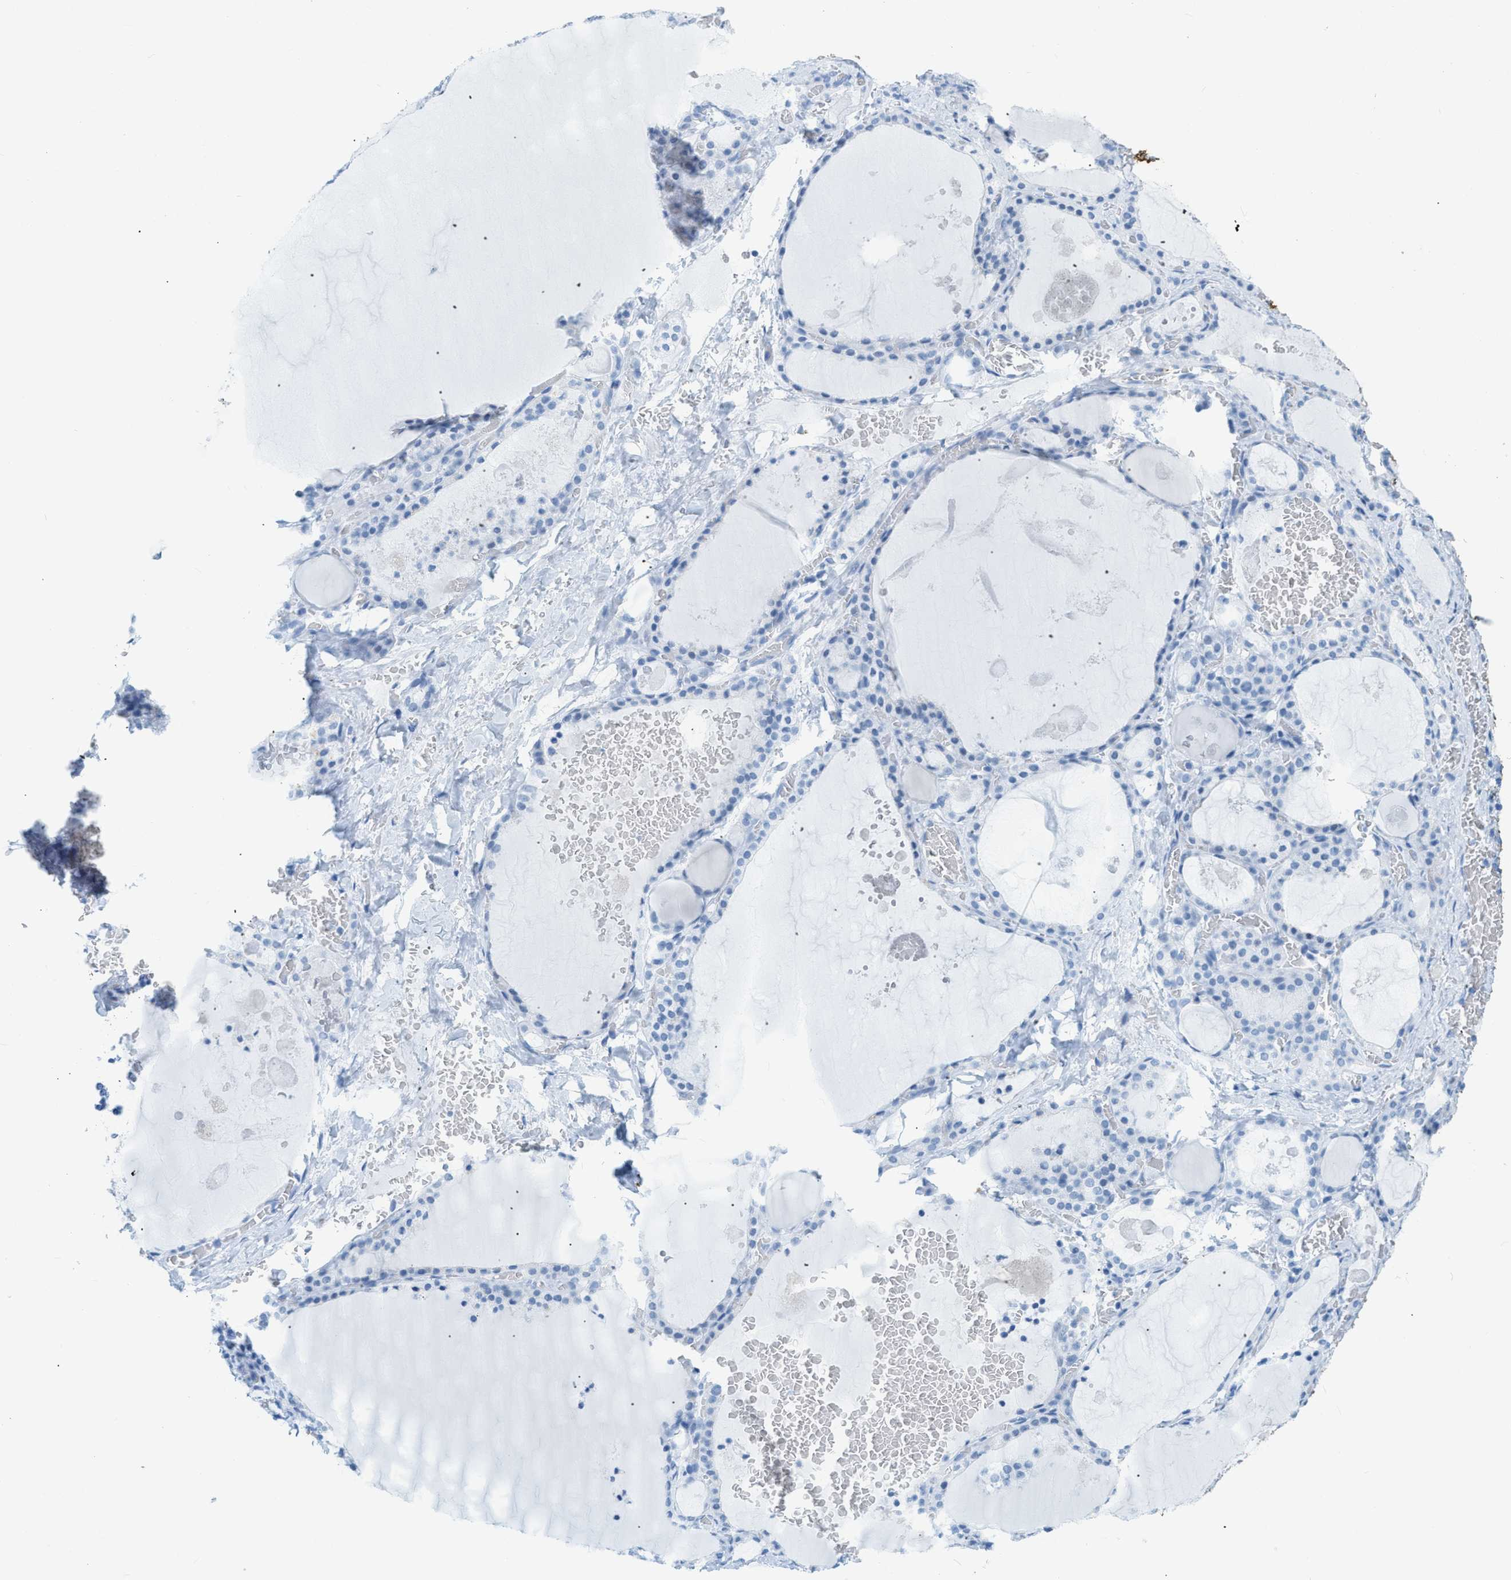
{"staining": {"intensity": "negative", "quantity": "none", "location": "none"}, "tissue": "thyroid gland", "cell_type": "Glandular cells", "image_type": "normal", "snomed": [{"axis": "morphology", "description": "Normal tissue, NOS"}, {"axis": "topography", "description": "Thyroid gland"}], "caption": "DAB immunohistochemical staining of unremarkable thyroid gland reveals no significant positivity in glandular cells. Brightfield microscopy of immunohistochemistry stained with DAB (3,3'-diaminobenzidine) (brown) and hematoxylin (blue), captured at high magnification.", "gene": "DES", "patient": {"sex": "male", "age": 56}}